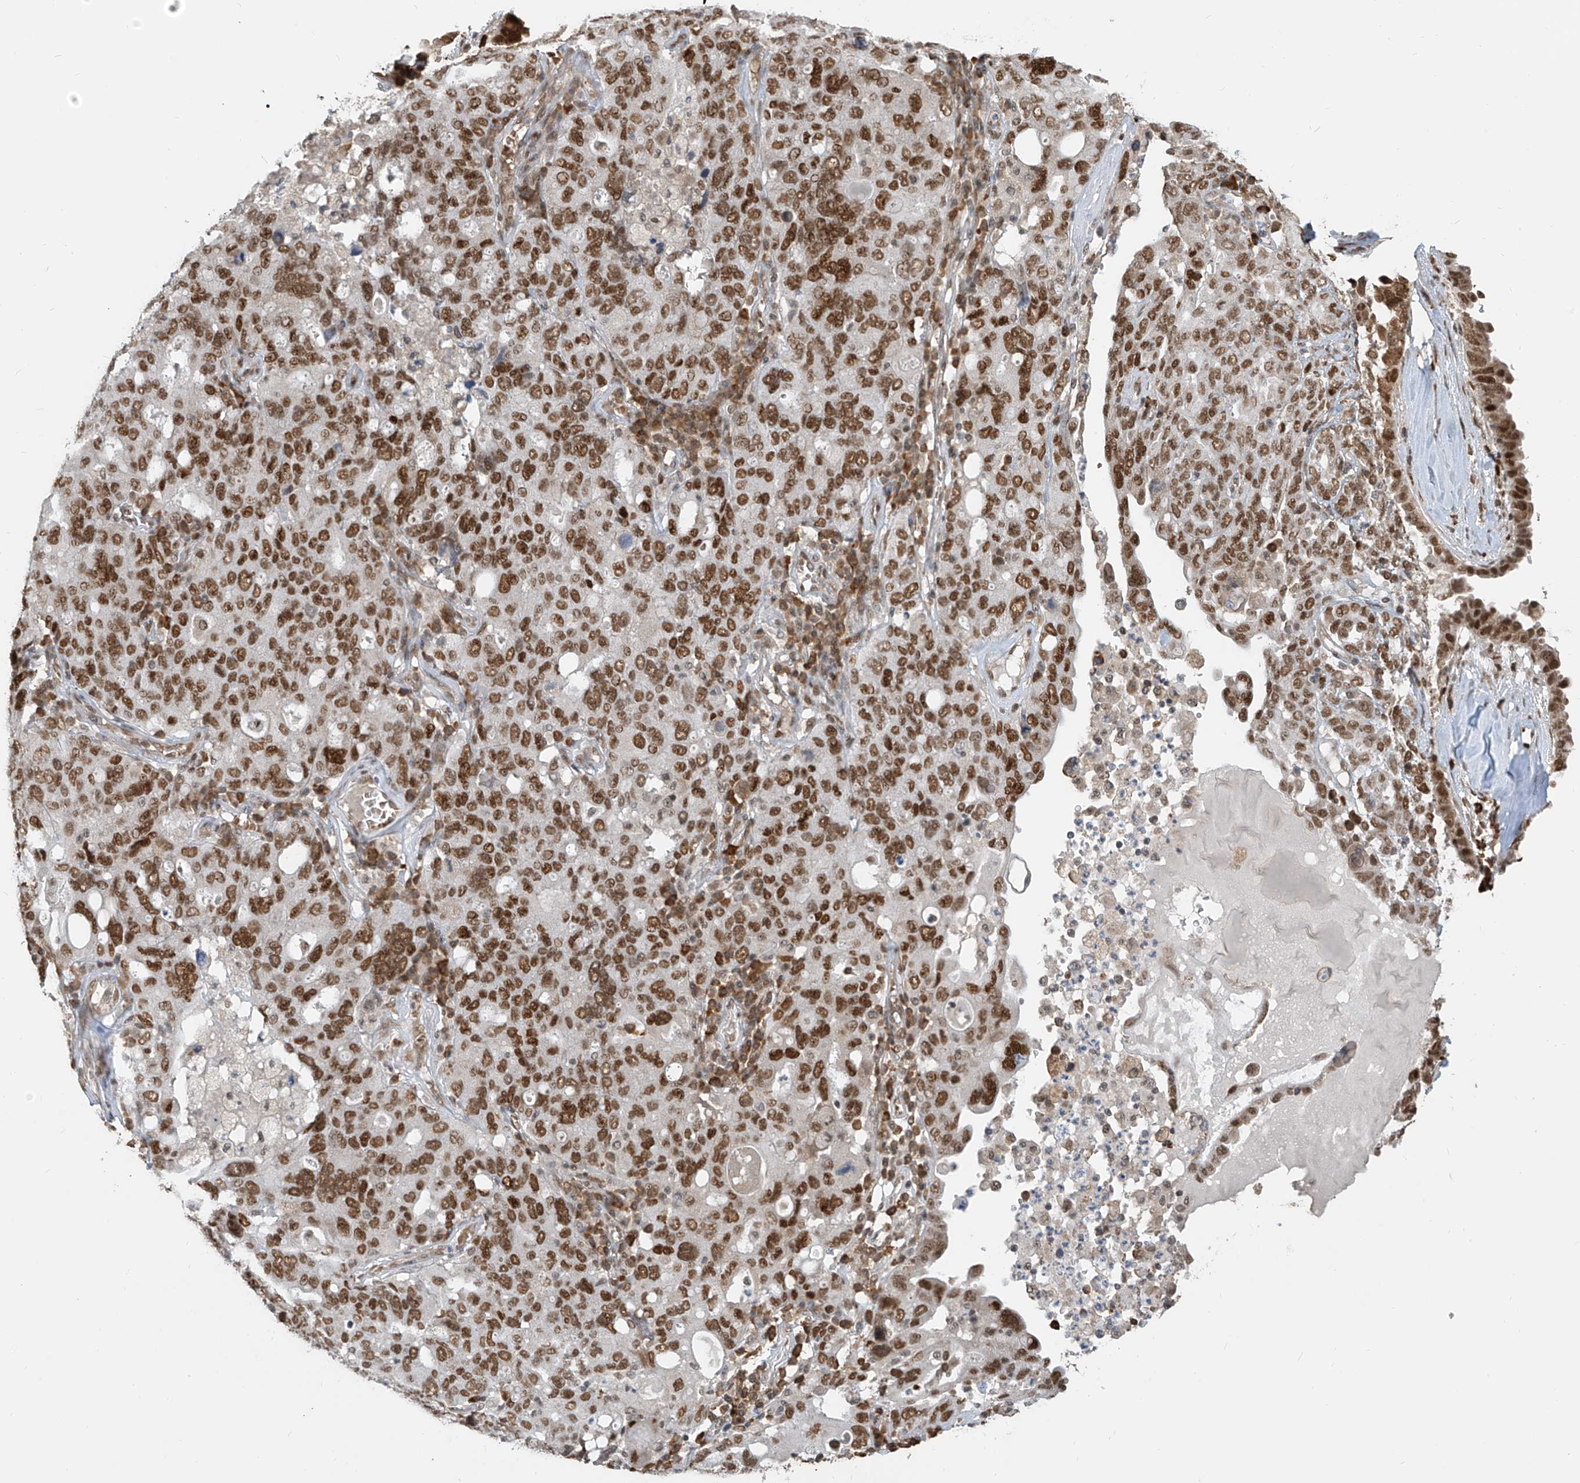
{"staining": {"intensity": "moderate", "quantity": ">75%", "location": "nuclear"}, "tissue": "ovarian cancer", "cell_type": "Tumor cells", "image_type": "cancer", "snomed": [{"axis": "morphology", "description": "Carcinoma, endometroid"}, {"axis": "topography", "description": "Ovary"}], "caption": "About >75% of tumor cells in human ovarian endometroid carcinoma reveal moderate nuclear protein expression as visualized by brown immunohistochemical staining.", "gene": "ZMYM2", "patient": {"sex": "female", "age": 62}}